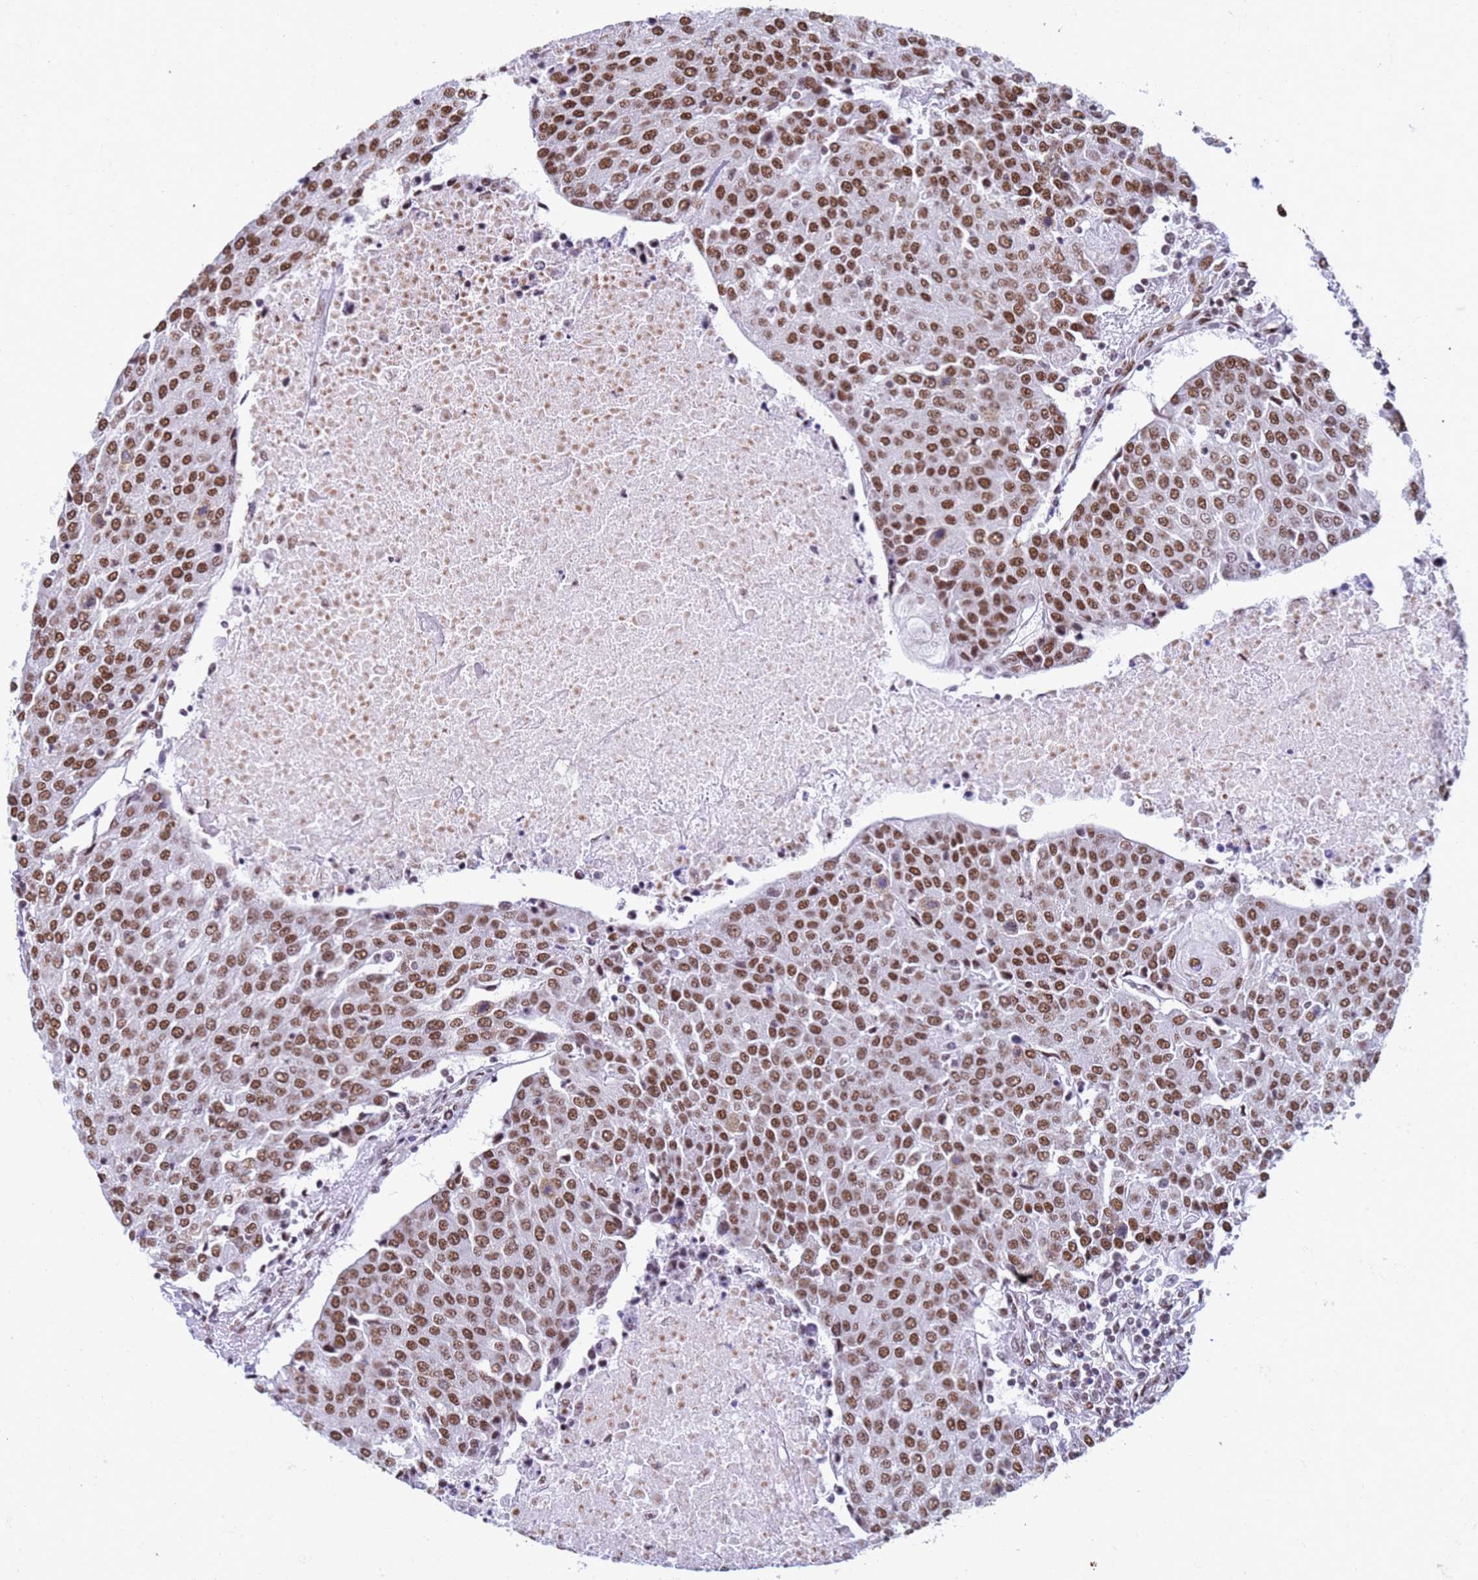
{"staining": {"intensity": "moderate", "quantity": ">75%", "location": "nuclear"}, "tissue": "urothelial cancer", "cell_type": "Tumor cells", "image_type": "cancer", "snomed": [{"axis": "morphology", "description": "Urothelial carcinoma, High grade"}, {"axis": "topography", "description": "Urinary bladder"}], "caption": "Protein expression analysis of human urothelial cancer reveals moderate nuclear positivity in about >75% of tumor cells. The protein is stained brown, and the nuclei are stained in blue (DAB IHC with brightfield microscopy, high magnification).", "gene": "FAM170B", "patient": {"sex": "female", "age": 85}}